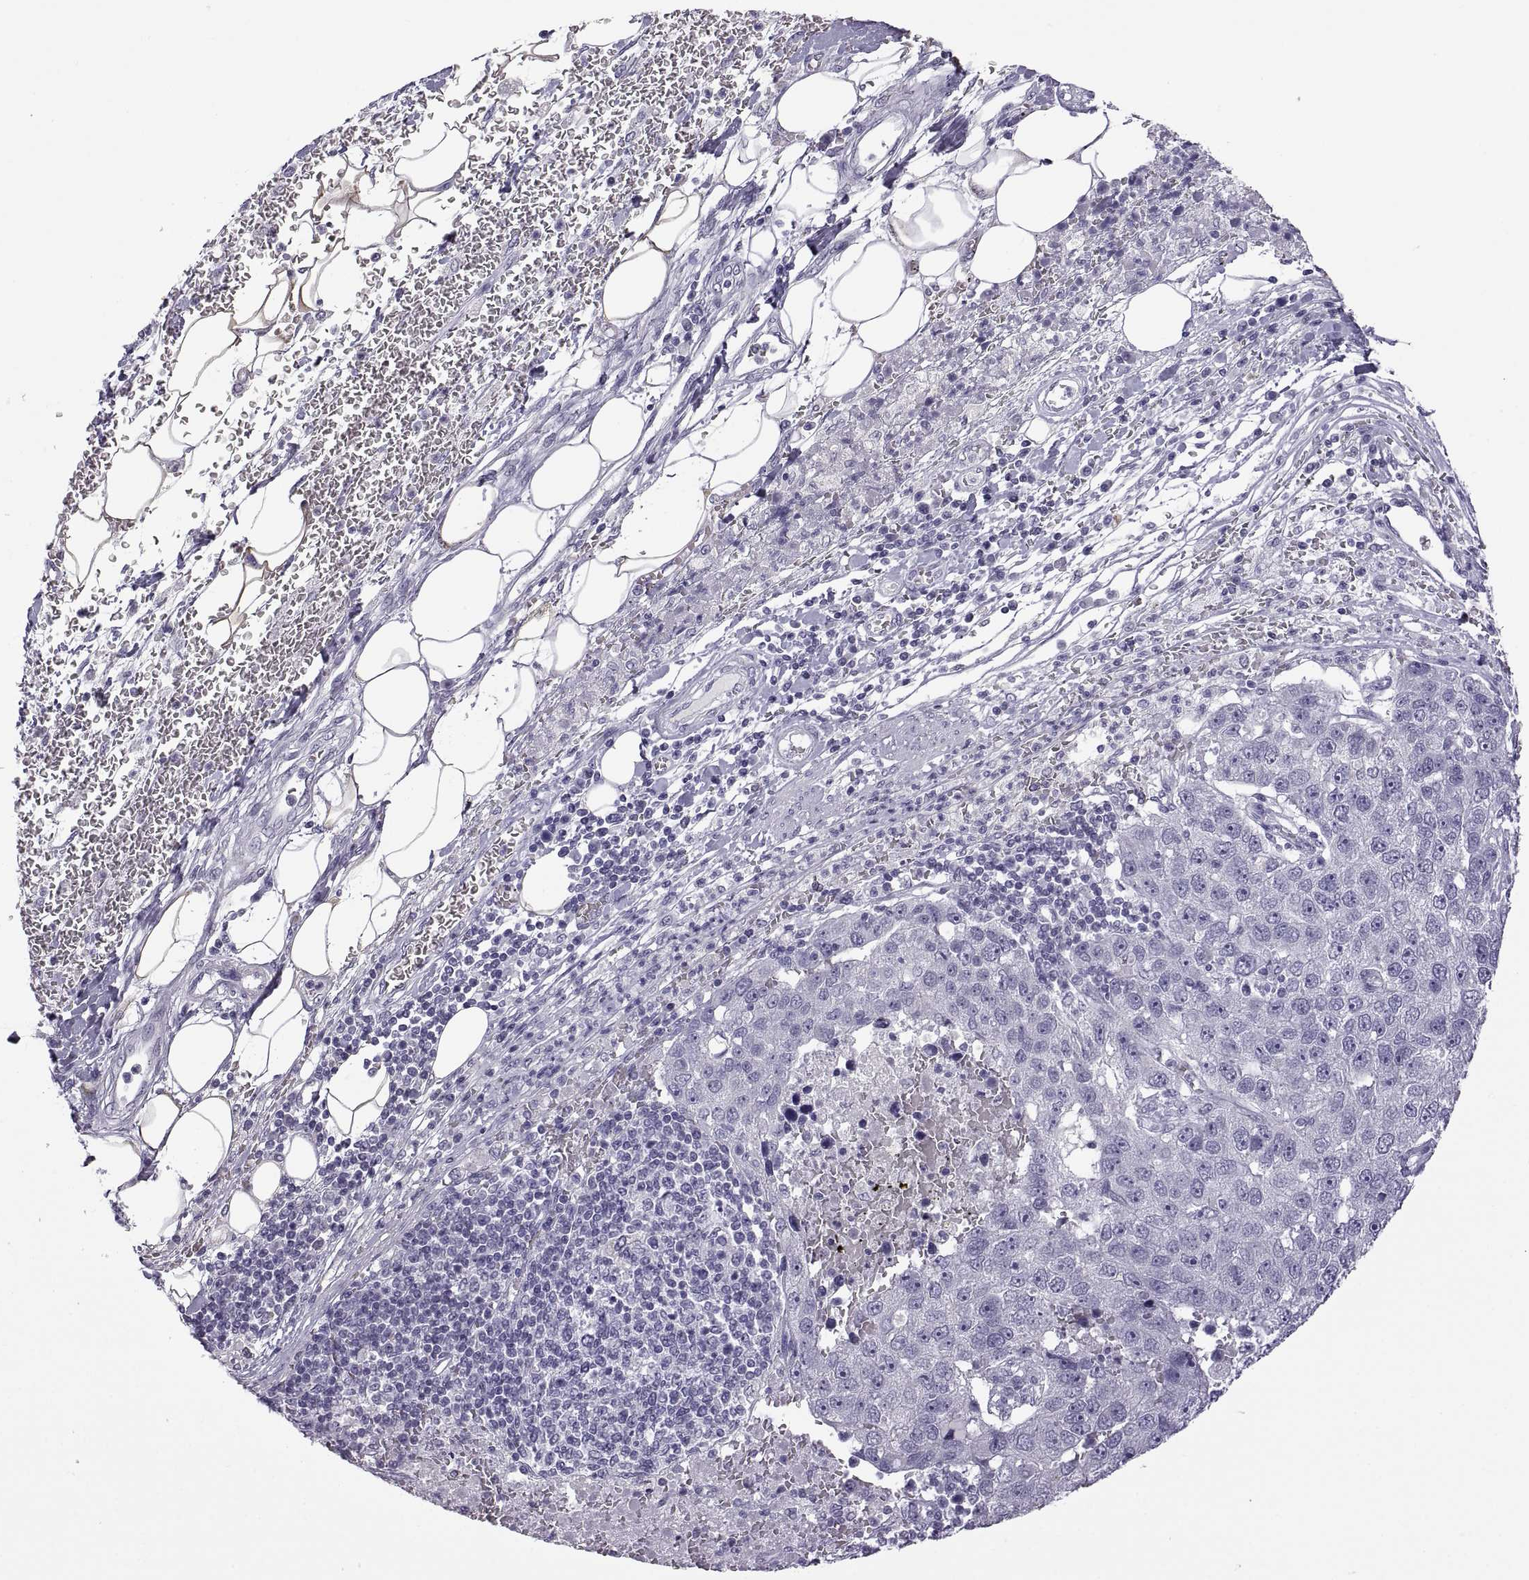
{"staining": {"intensity": "negative", "quantity": "none", "location": "none"}, "tissue": "pancreatic cancer", "cell_type": "Tumor cells", "image_type": "cancer", "snomed": [{"axis": "morphology", "description": "Adenocarcinoma, NOS"}, {"axis": "topography", "description": "Pancreas"}], "caption": "High power microscopy image of an immunohistochemistry (IHC) histopathology image of pancreatic adenocarcinoma, revealing no significant expression in tumor cells.", "gene": "RDM1", "patient": {"sex": "female", "age": 61}}